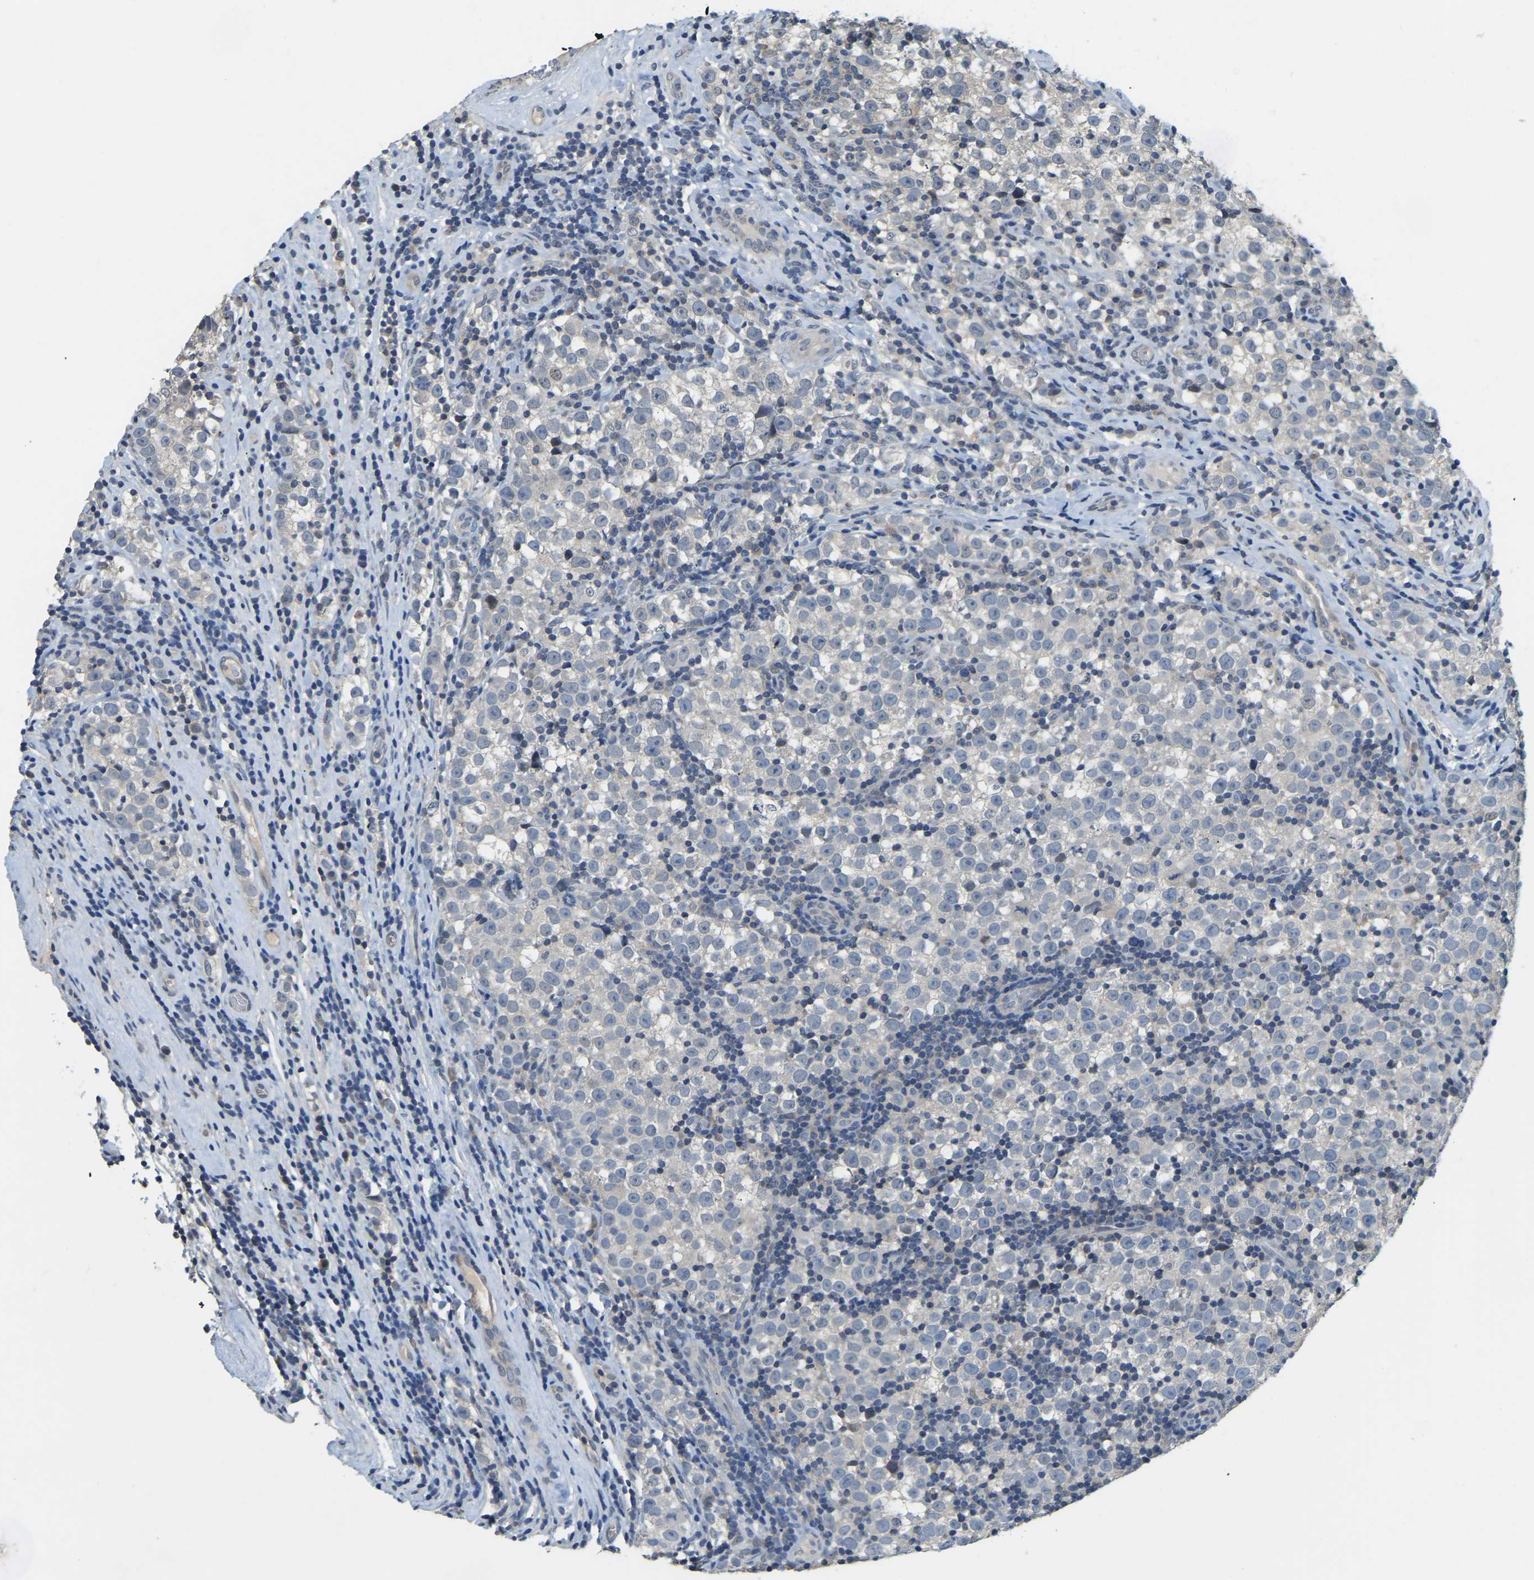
{"staining": {"intensity": "negative", "quantity": "none", "location": "none"}, "tissue": "testis cancer", "cell_type": "Tumor cells", "image_type": "cancer", "snomed": [{"axis": "morphology", "description": "Normal tissue, NOS"}, {"axis": "morphology", "description": "Seminoma, NOS"}, {"axis": "topography", "description": "Testis"}], "caption": "High power microscopy image of an immunohistochemistry (IHC) image of testis cancer, revealing no significant positivity in tumor cells.", "gene": "AHNAK", "patient": {"sex": "male", "age": 43}}